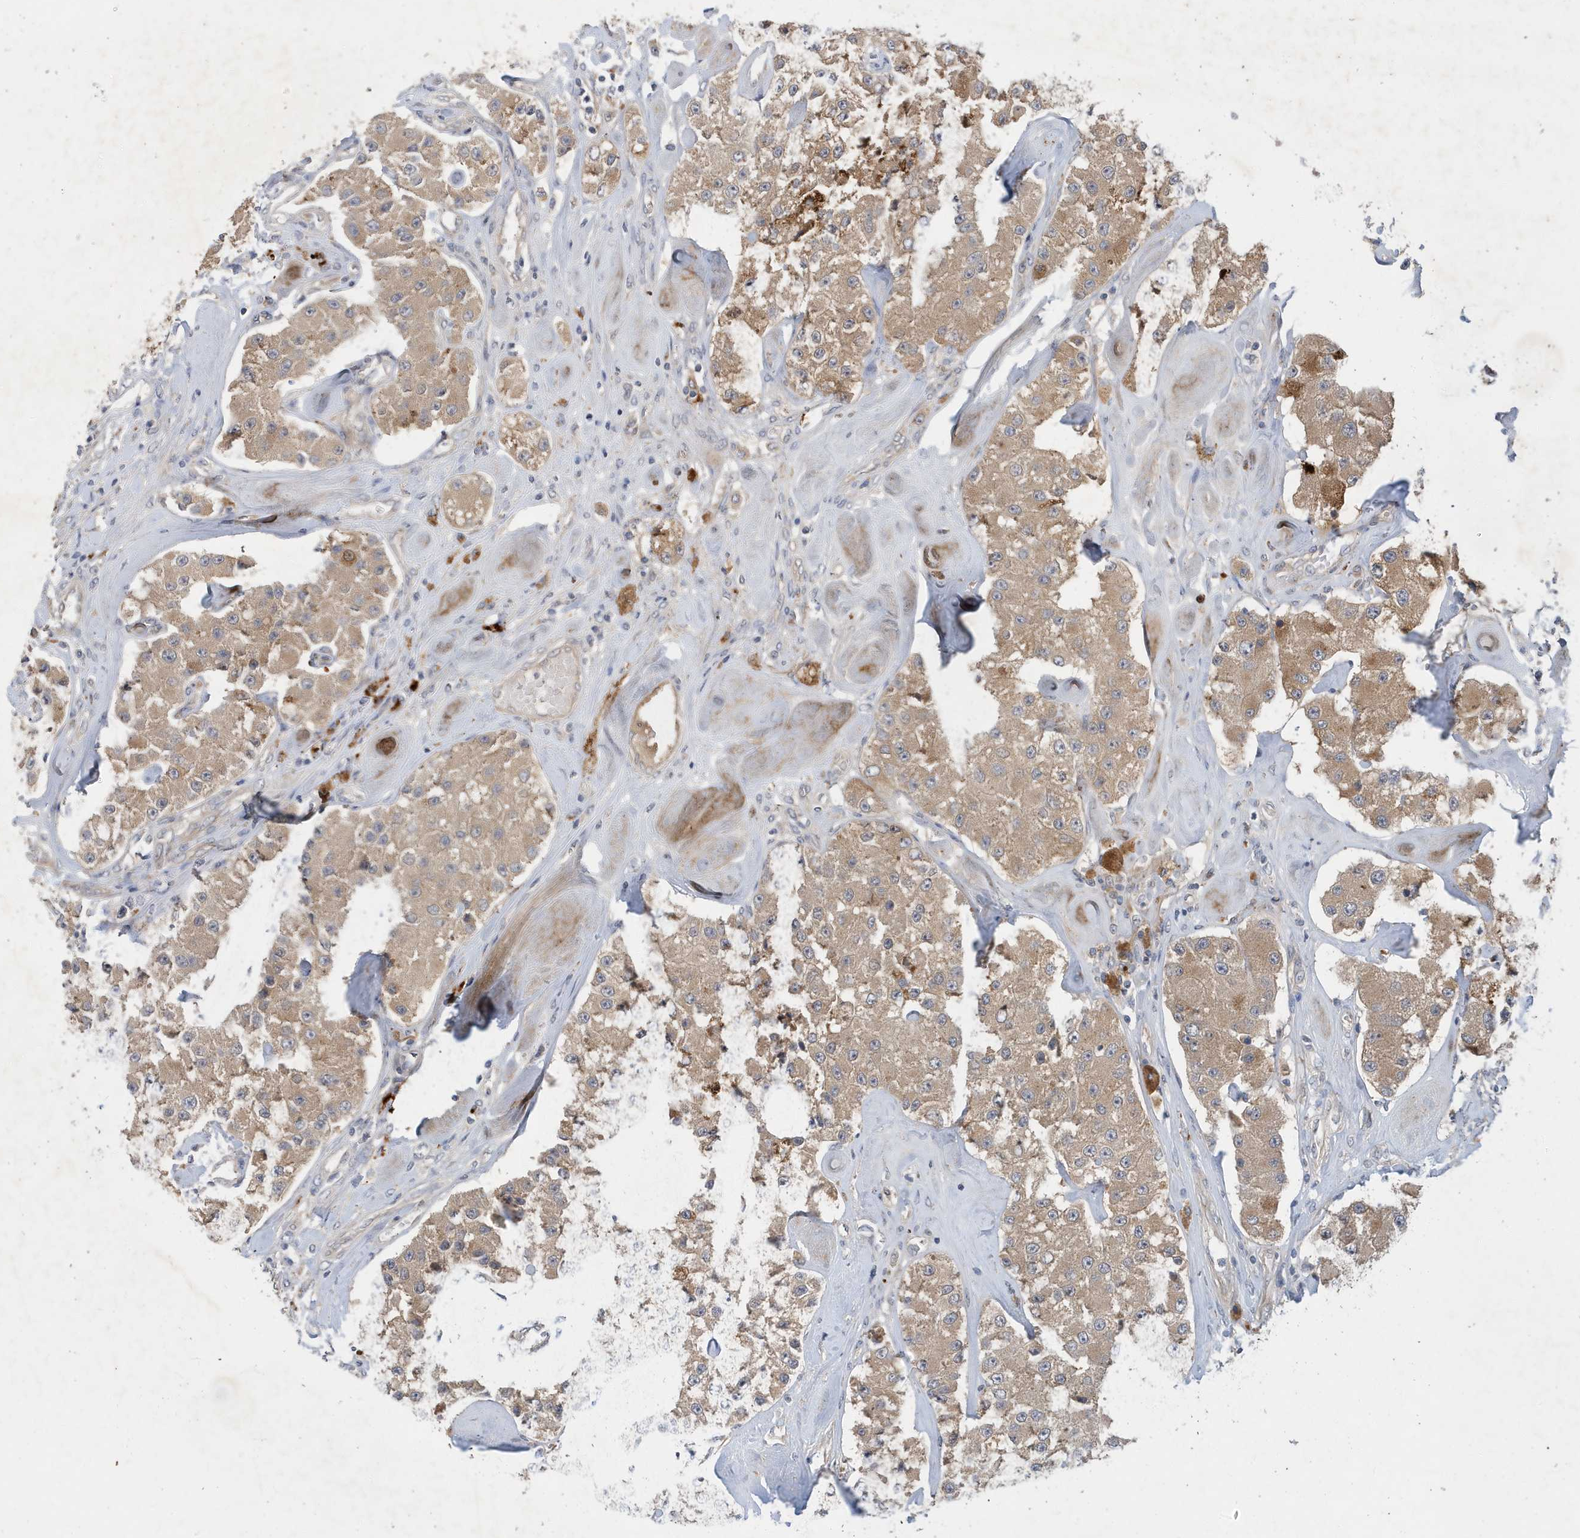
{"staining": {"intensity": "moderate", "quantity": ">75%", "location": "cytoplasmic/membranous"}, "tissue": "carcinoid", "cell_type": "Tumor cells", "image_type": "cancer", "snomed": [{"axis": "morphology", "description": "Carcinoid, malignant, NOS"}, {"axis": "topography", "description": "Pancreas"}], "caption": "Protein expression analysis of human carcinoid reveals moderate cytoplasmic/membranous staining in about >75% of tumor cells. The staining was performed using DAB (3,3'-diaminobenzidine), with brown indicating positive protein expression. Nuclei are stained blue with hematoxylin.", "gene": "LAPTM4A", "patient": {"sex": "male", "age": 41}}